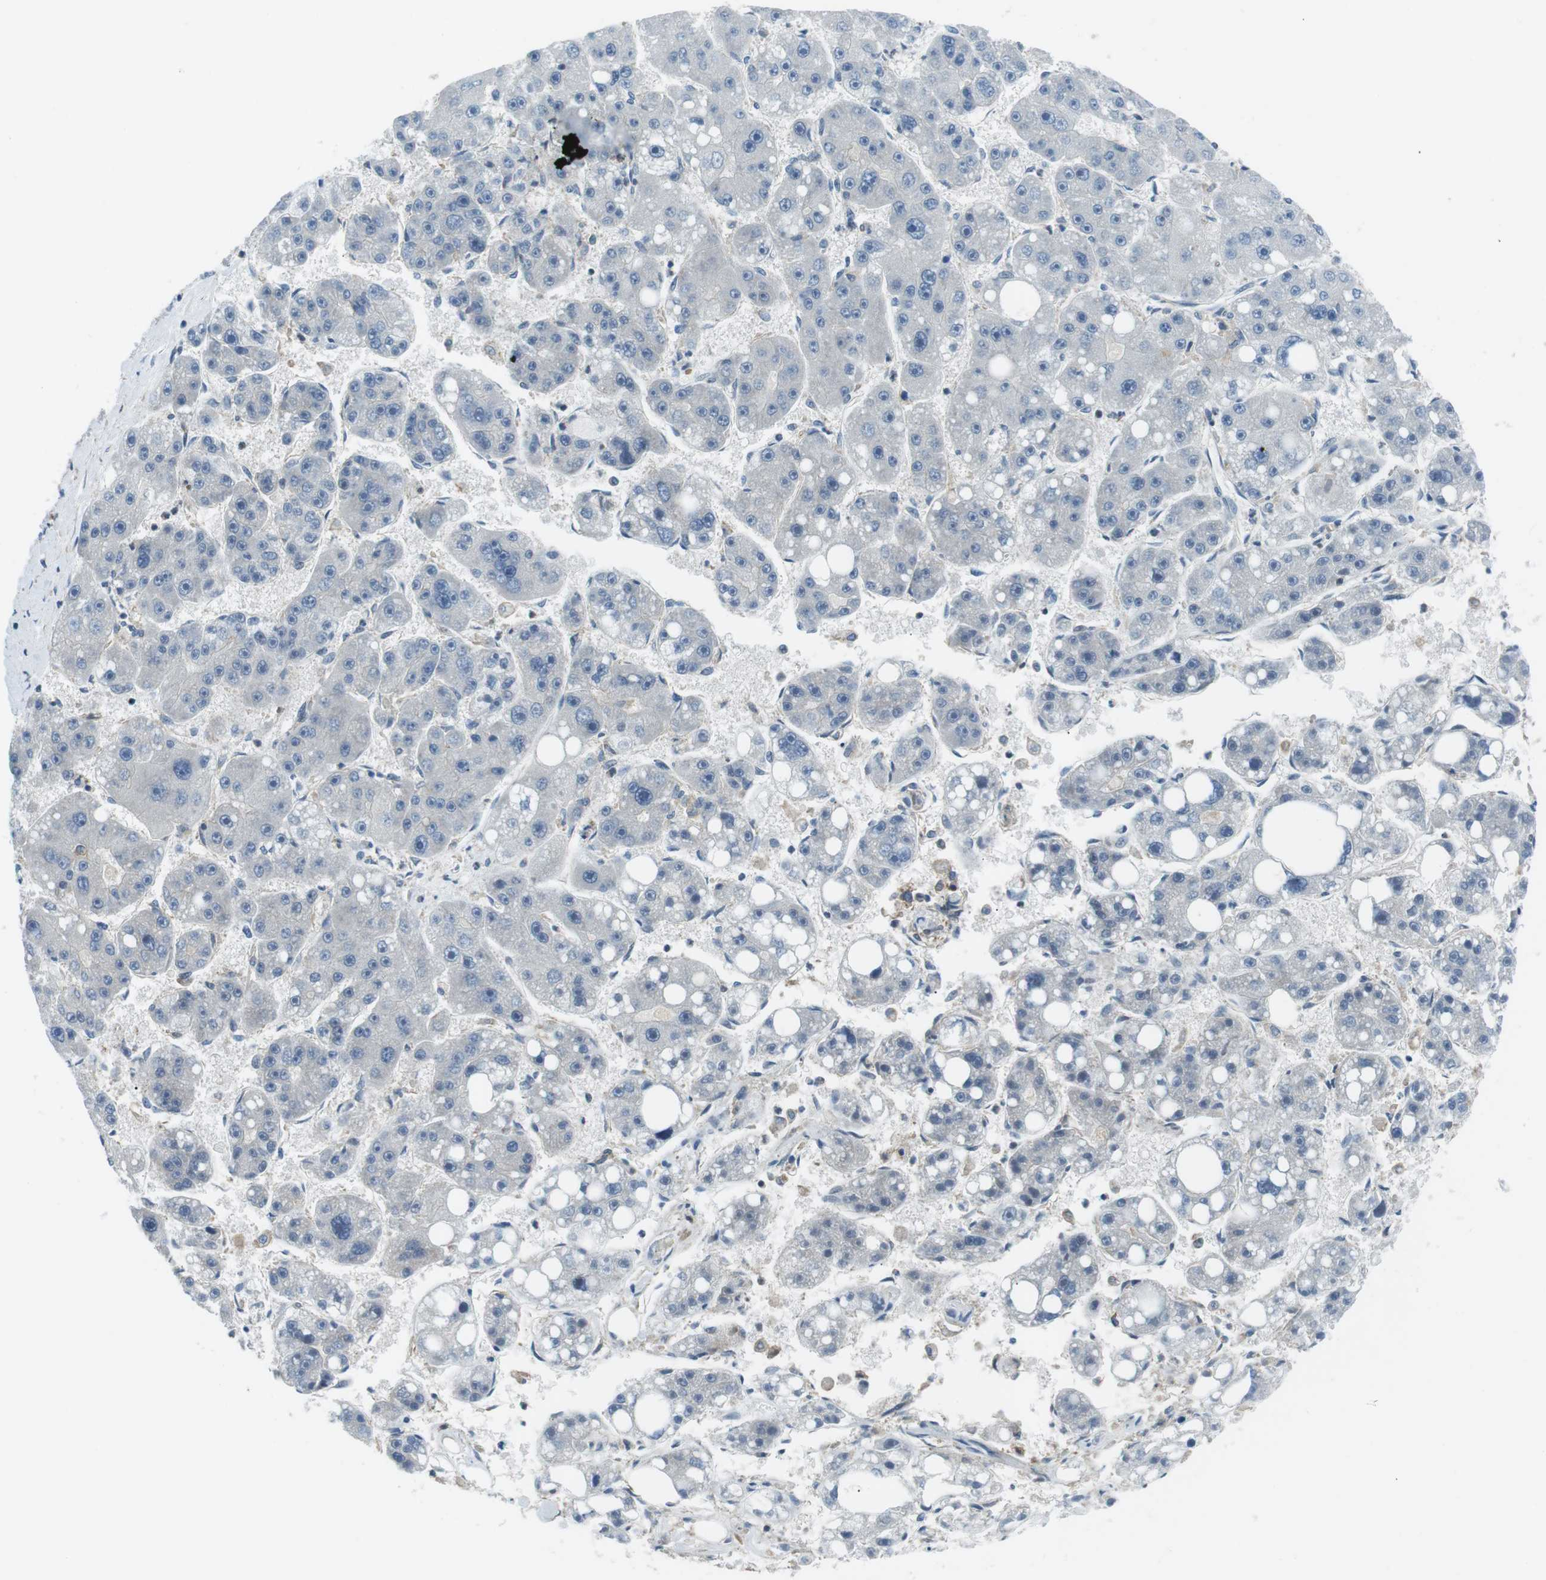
{"staining": {"intensity": "negative", "quantity": "none", "location": "none"}, "tissue": "liver cancer", "cell_type": "Tumor cells", "image_type": "cancer", "snomed": [{"axis": "morphology", "description": "Carcinoma, Hepatocellular, NOS"}, {"axis": "topography", "description": "Liver"}], "caption": "The immunohistochemistry image has no significant expression in tumor cells of liver cancer tissue.", "gene": "ARVCF", "patient": {"sex": "female", "age": 61}}